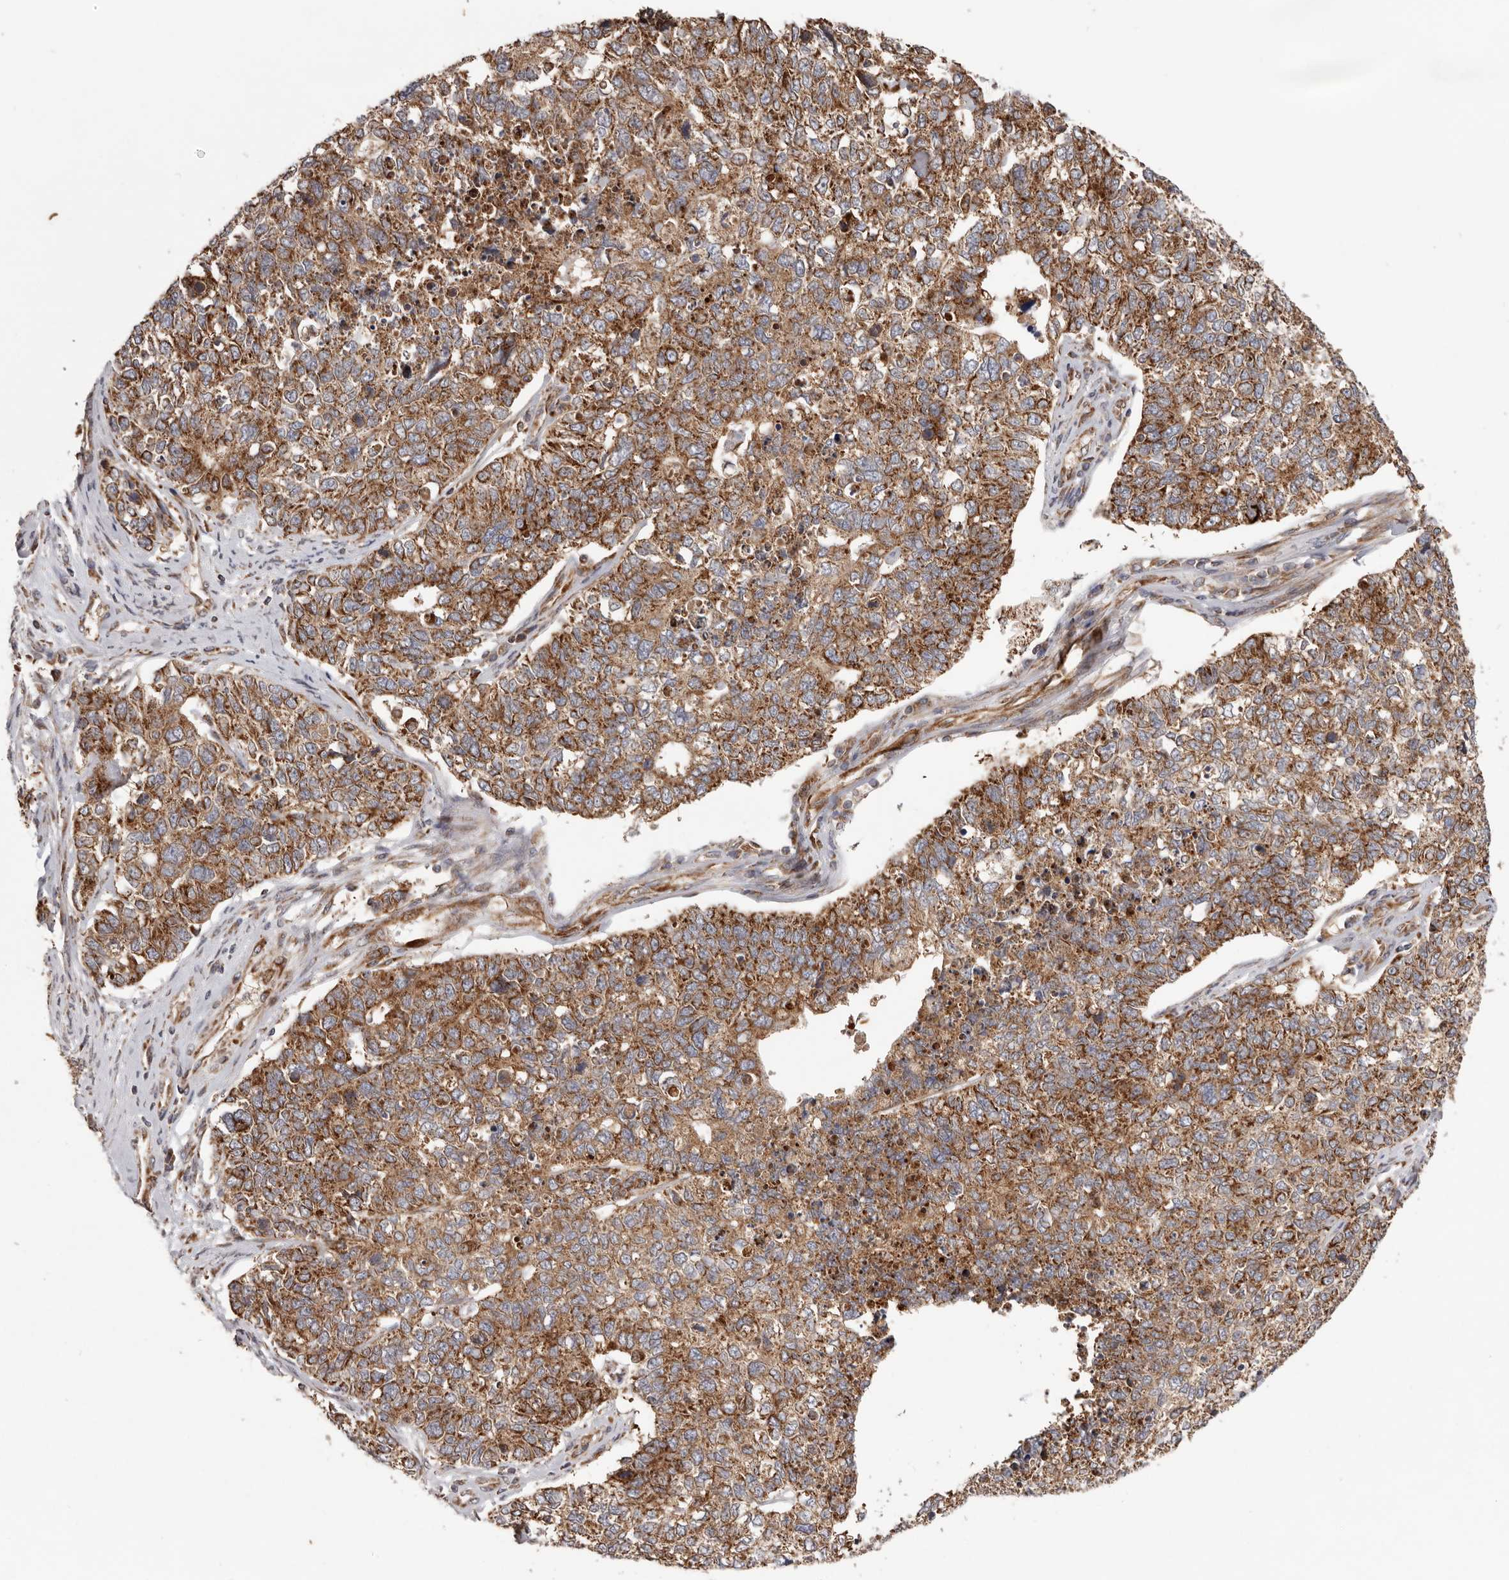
{"staining": {"intensity": "moderate", "quantity": ">75%", "location": "cytoplasmic/membranous"}, "tissue": "cervical cancer", "cell_type": "Tumor cells", "image_type": "cancer", "snomed": [{"axis": "morphology", "description": "Squamous cell carcinoma, NOS"}, {"axis": "topography", "description": "Cervix"}], "caption": "Immunohistochemical staining of human cervical cancer (squamous cell carcinoma) reveals medium levels of moderate cytoplasmic/membranous protein positivity in about >75% of tumor cells.", "gene": "MRPS10", "patient": {"sex": "female", "age": 63}}